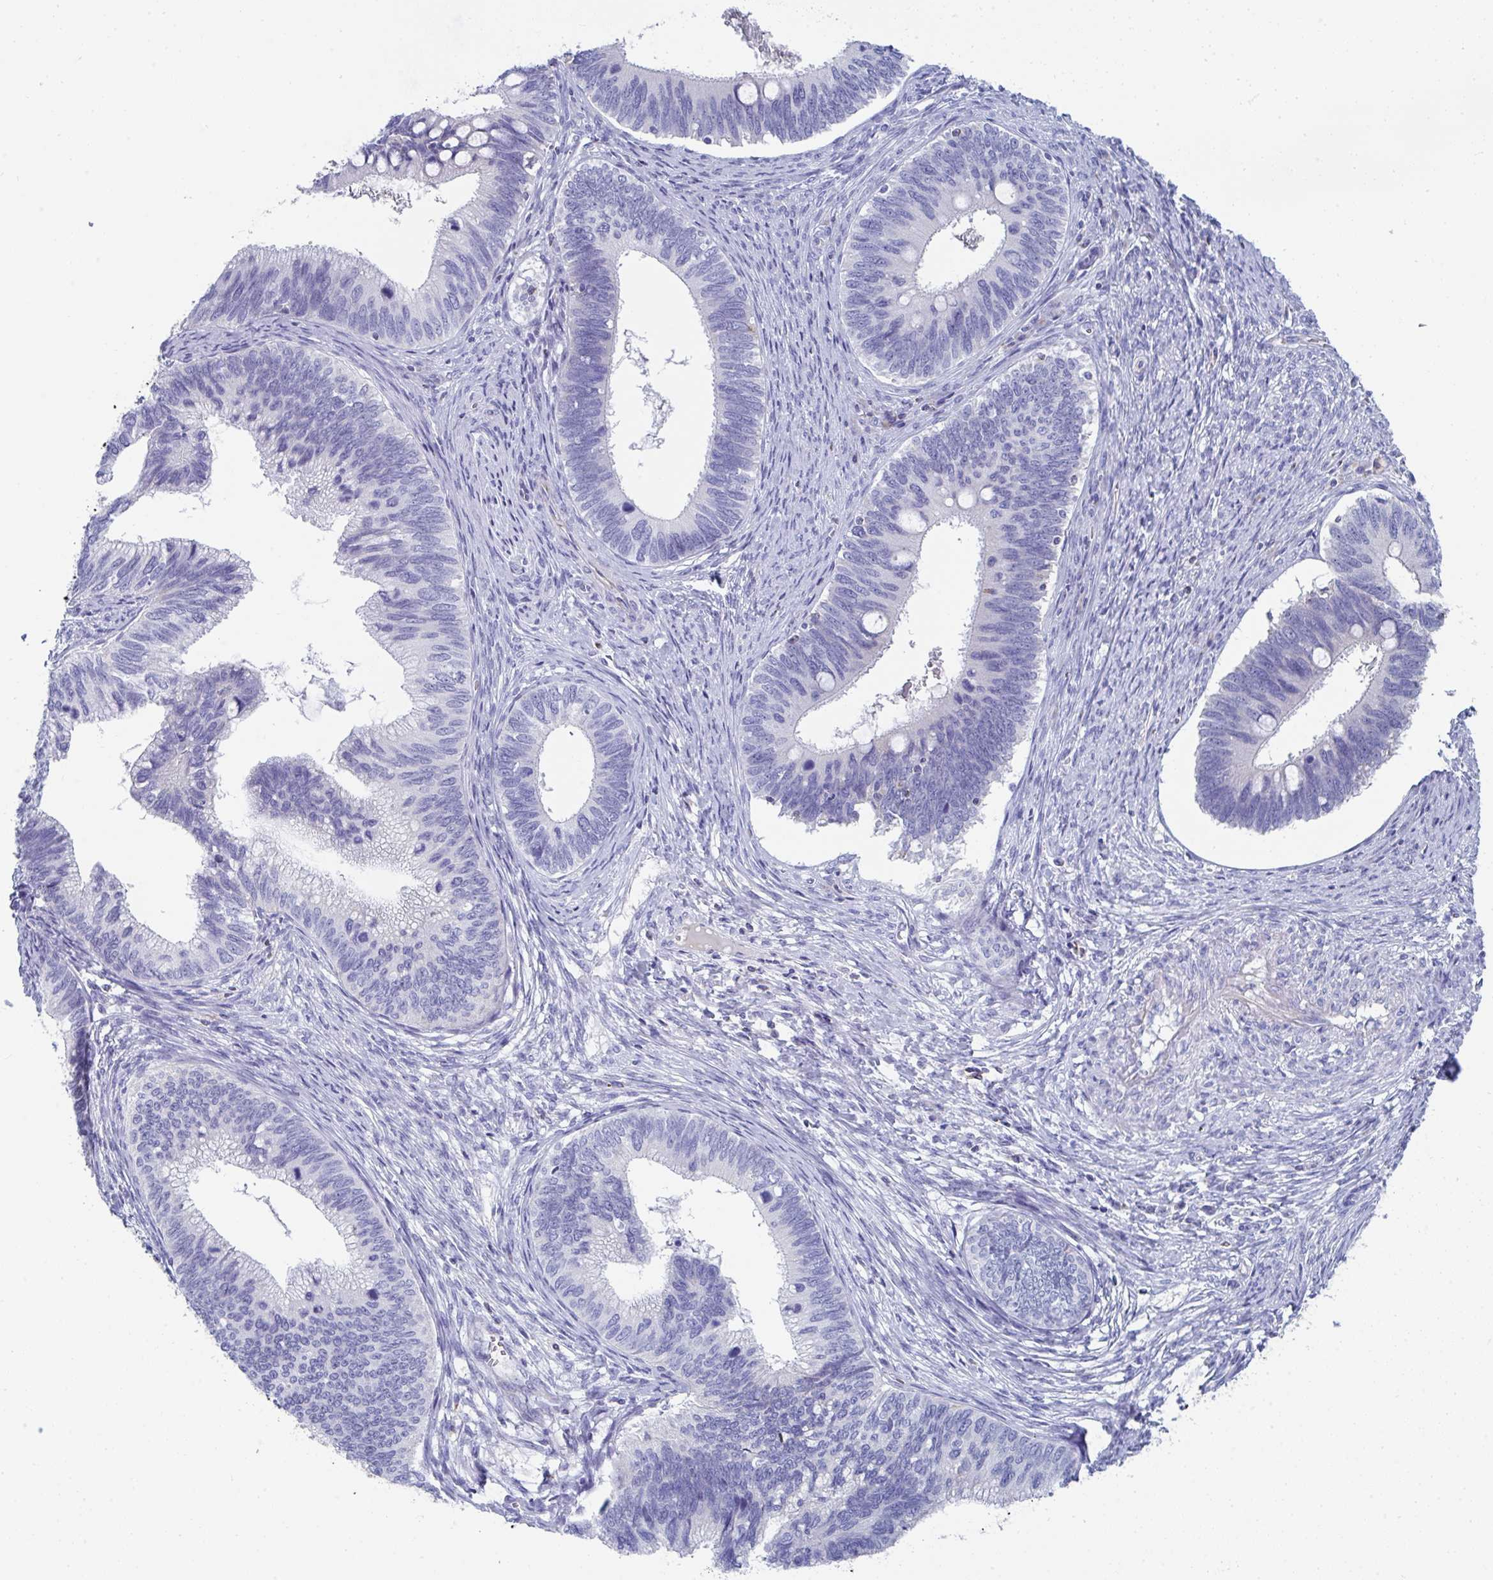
{"staining": {"intensity": "negative", "quantity": "none", "location": "none"}, "tissue": "cervical cancer", "cell_type": "Tumor cells", "image_type": "cancer", "snomed": [{"axis": "morphology", "description": "Adenocarcinoma, NOS"}, {"axis": "topography", "description": "Cervix"}], "caption": "Histopathology image shows no significant protein positivity in tumor cells of cervical cancer.", "gene": "MGAM2", "patient": {"sex": "female", "age": 42}}